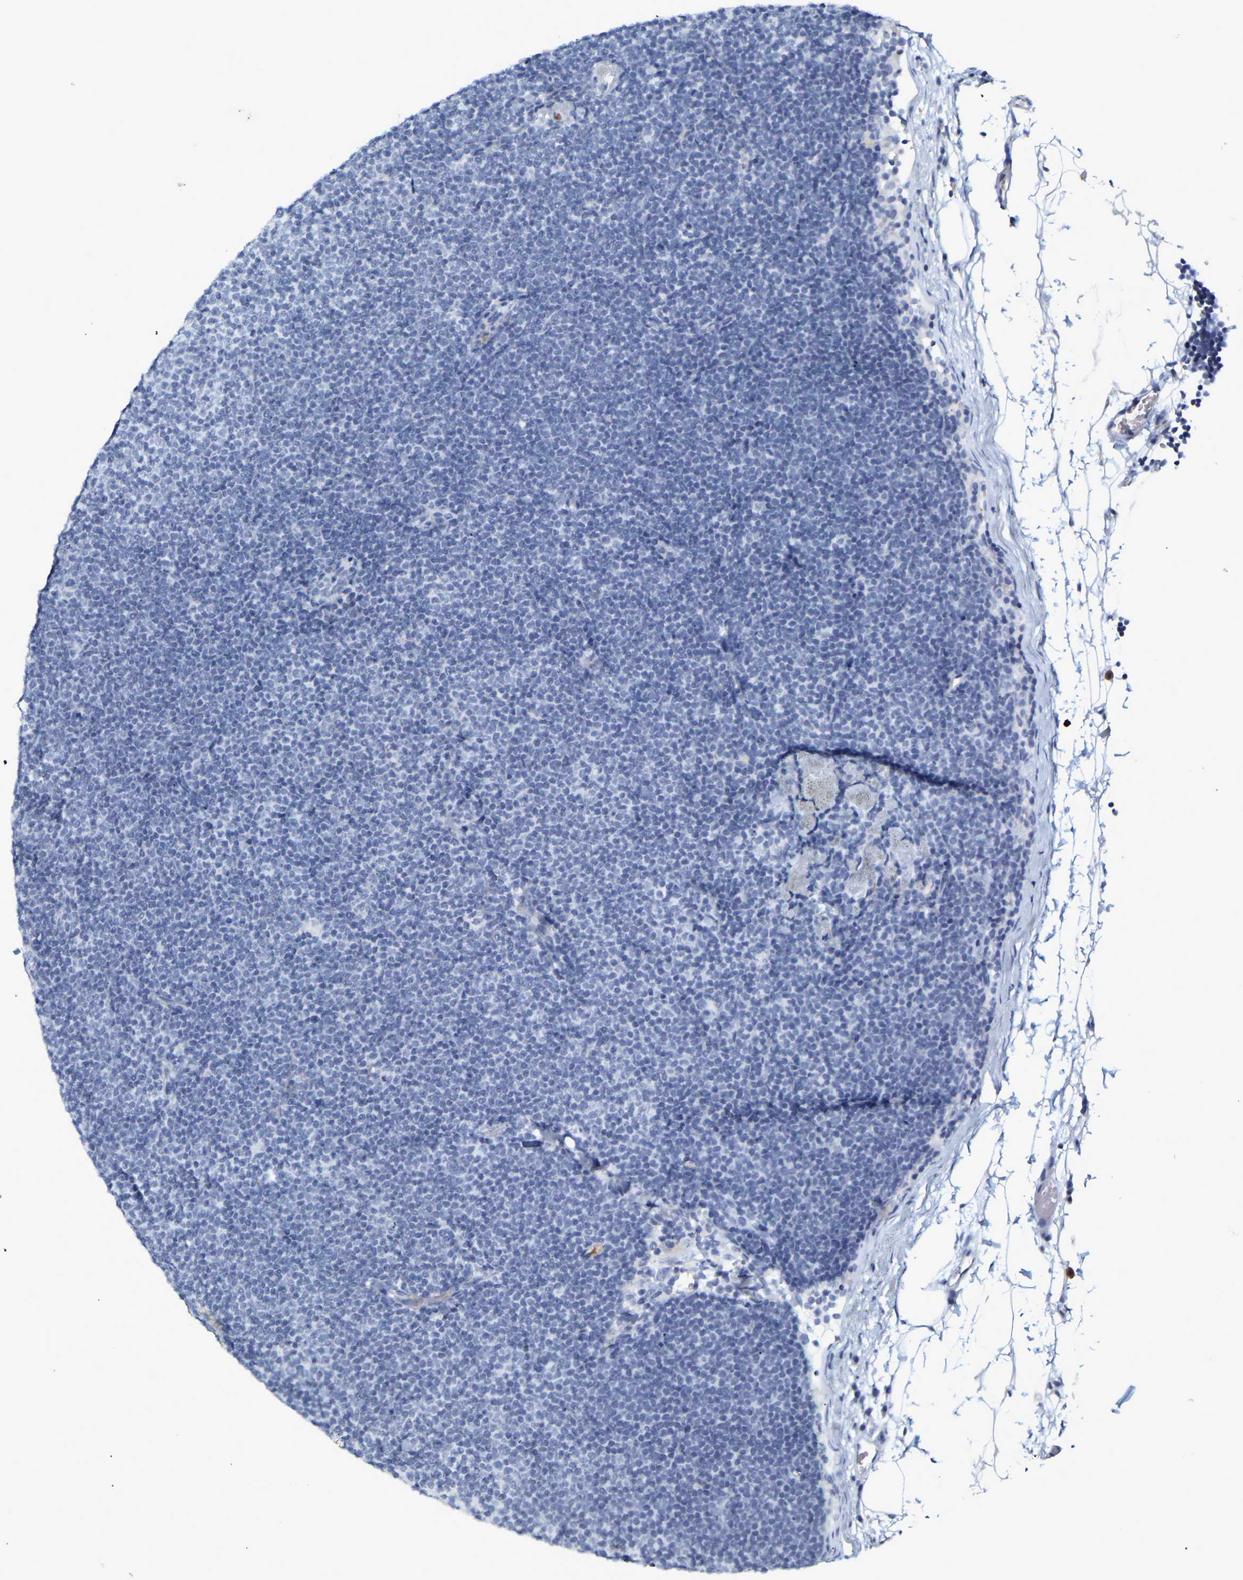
{"staining": {"intensity": "negative", "quantity": "none", "location": "none"}, "tissue": "lymphoma", "cell_type": "Tumor cells", "image_type": "cancer", "snomed": [{"axis": "morphology", "description": "Malignant lymphoma, non-Hodgkin's type, Low grade"}, {"axis": "topography", "description": "Lymph node"}], "caption": "DAB (3,3'-diaminobenzidine) immunohistochemical staining of human lymphoma exhibits no significant positivity in tumor cells. (DAB (3,3'-diaminobenzidine) immunohistochemistry visualized using brightfield microscopy, high magnification).", "gene": "GNAS", "patient": {"sex": "female", "age": 53}}